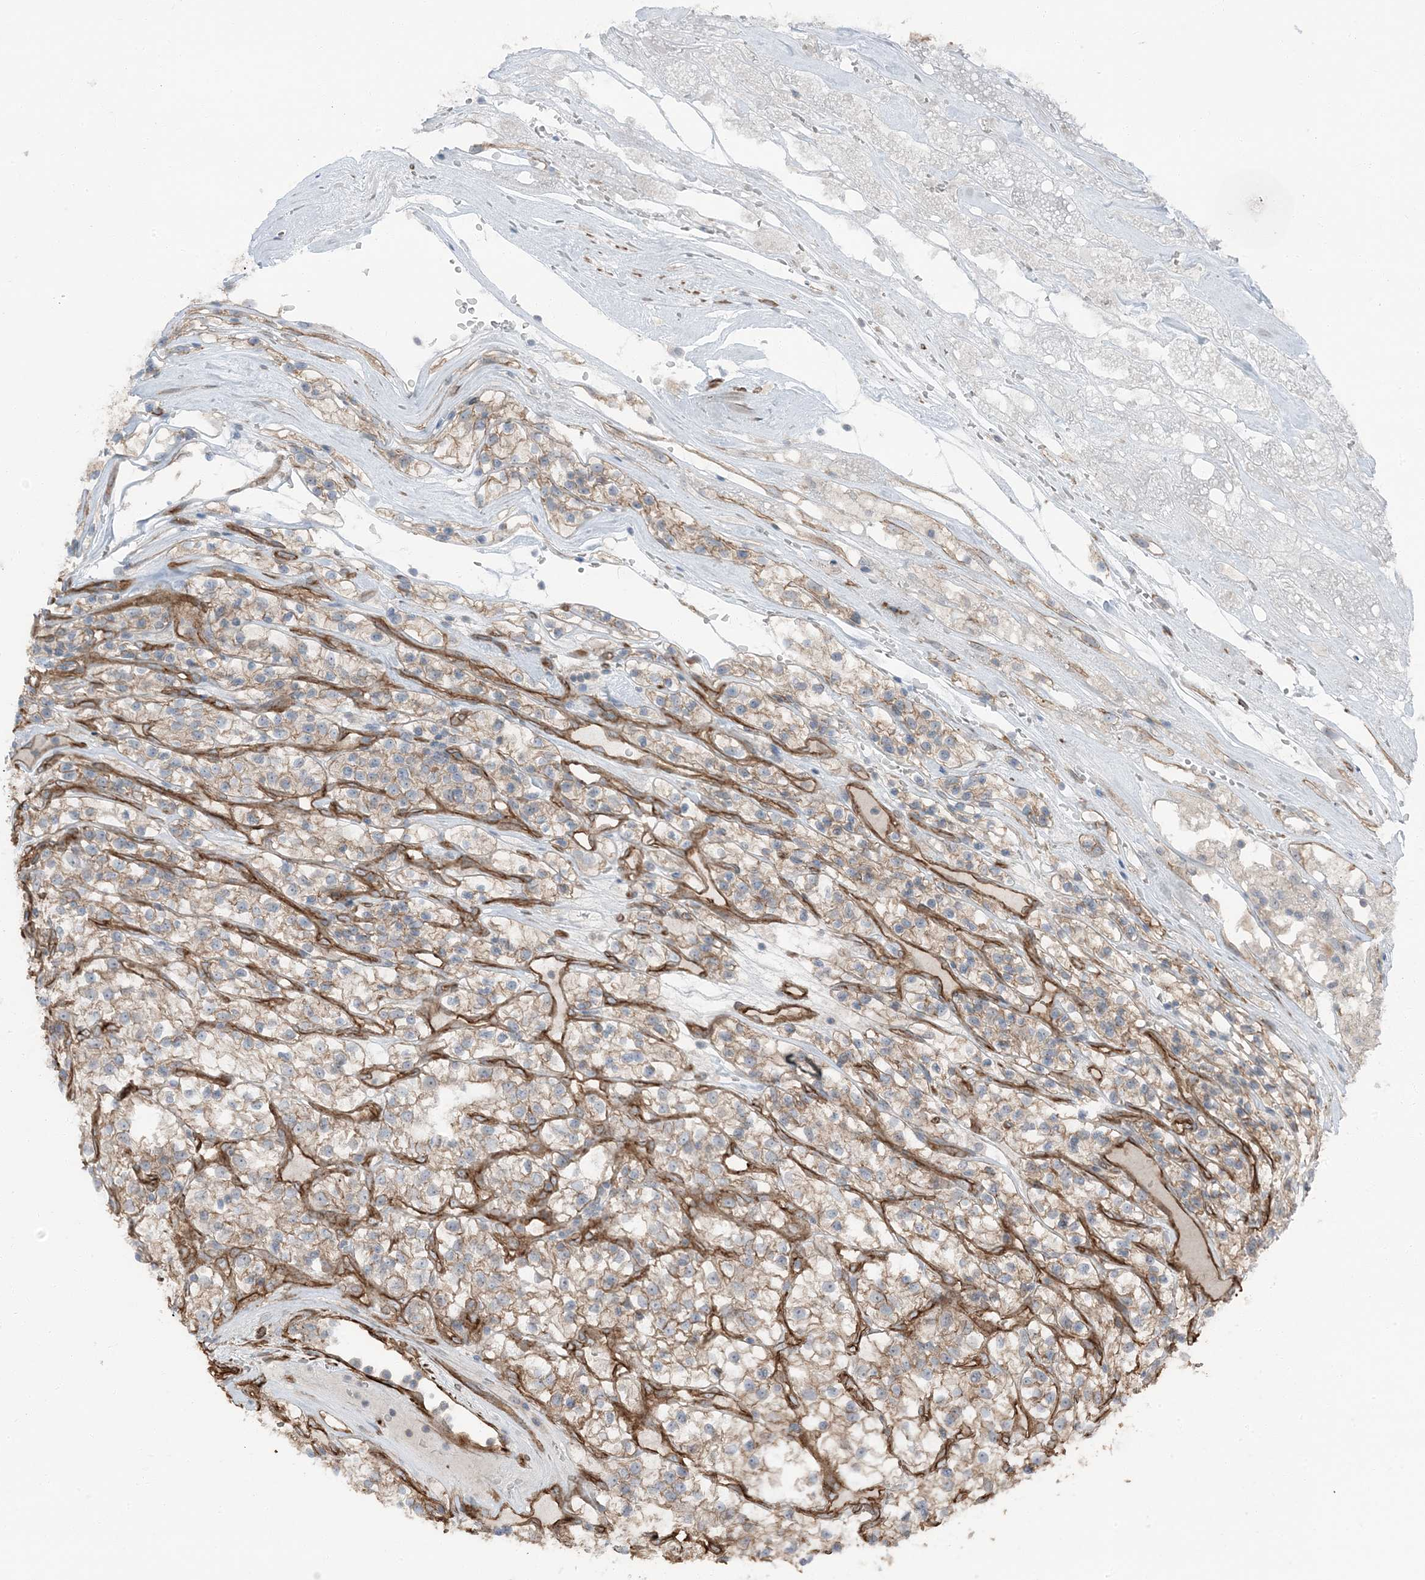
{"staining": {"intensity": "weak", "quantity": ">75%", "location": "cytoplasmic/membranous"}, "tissue": "renal cancer", "cell_type": "Tumor cells", "image_type": "cancer", "snomed": [{"axis": "morphology", "description": "Adenocarcinoma, NOS"}, {"axis": "topography", "description": "Kidney"}], "caption": "Adenocarcinoma (renal) stained with immunohistochemistry (IHC) shows weak cytoplasmic/membranous positivity in about >75% of tumor cells.", "gene": "ZFP90", "patient": {"sex": "female", "age": 57}}